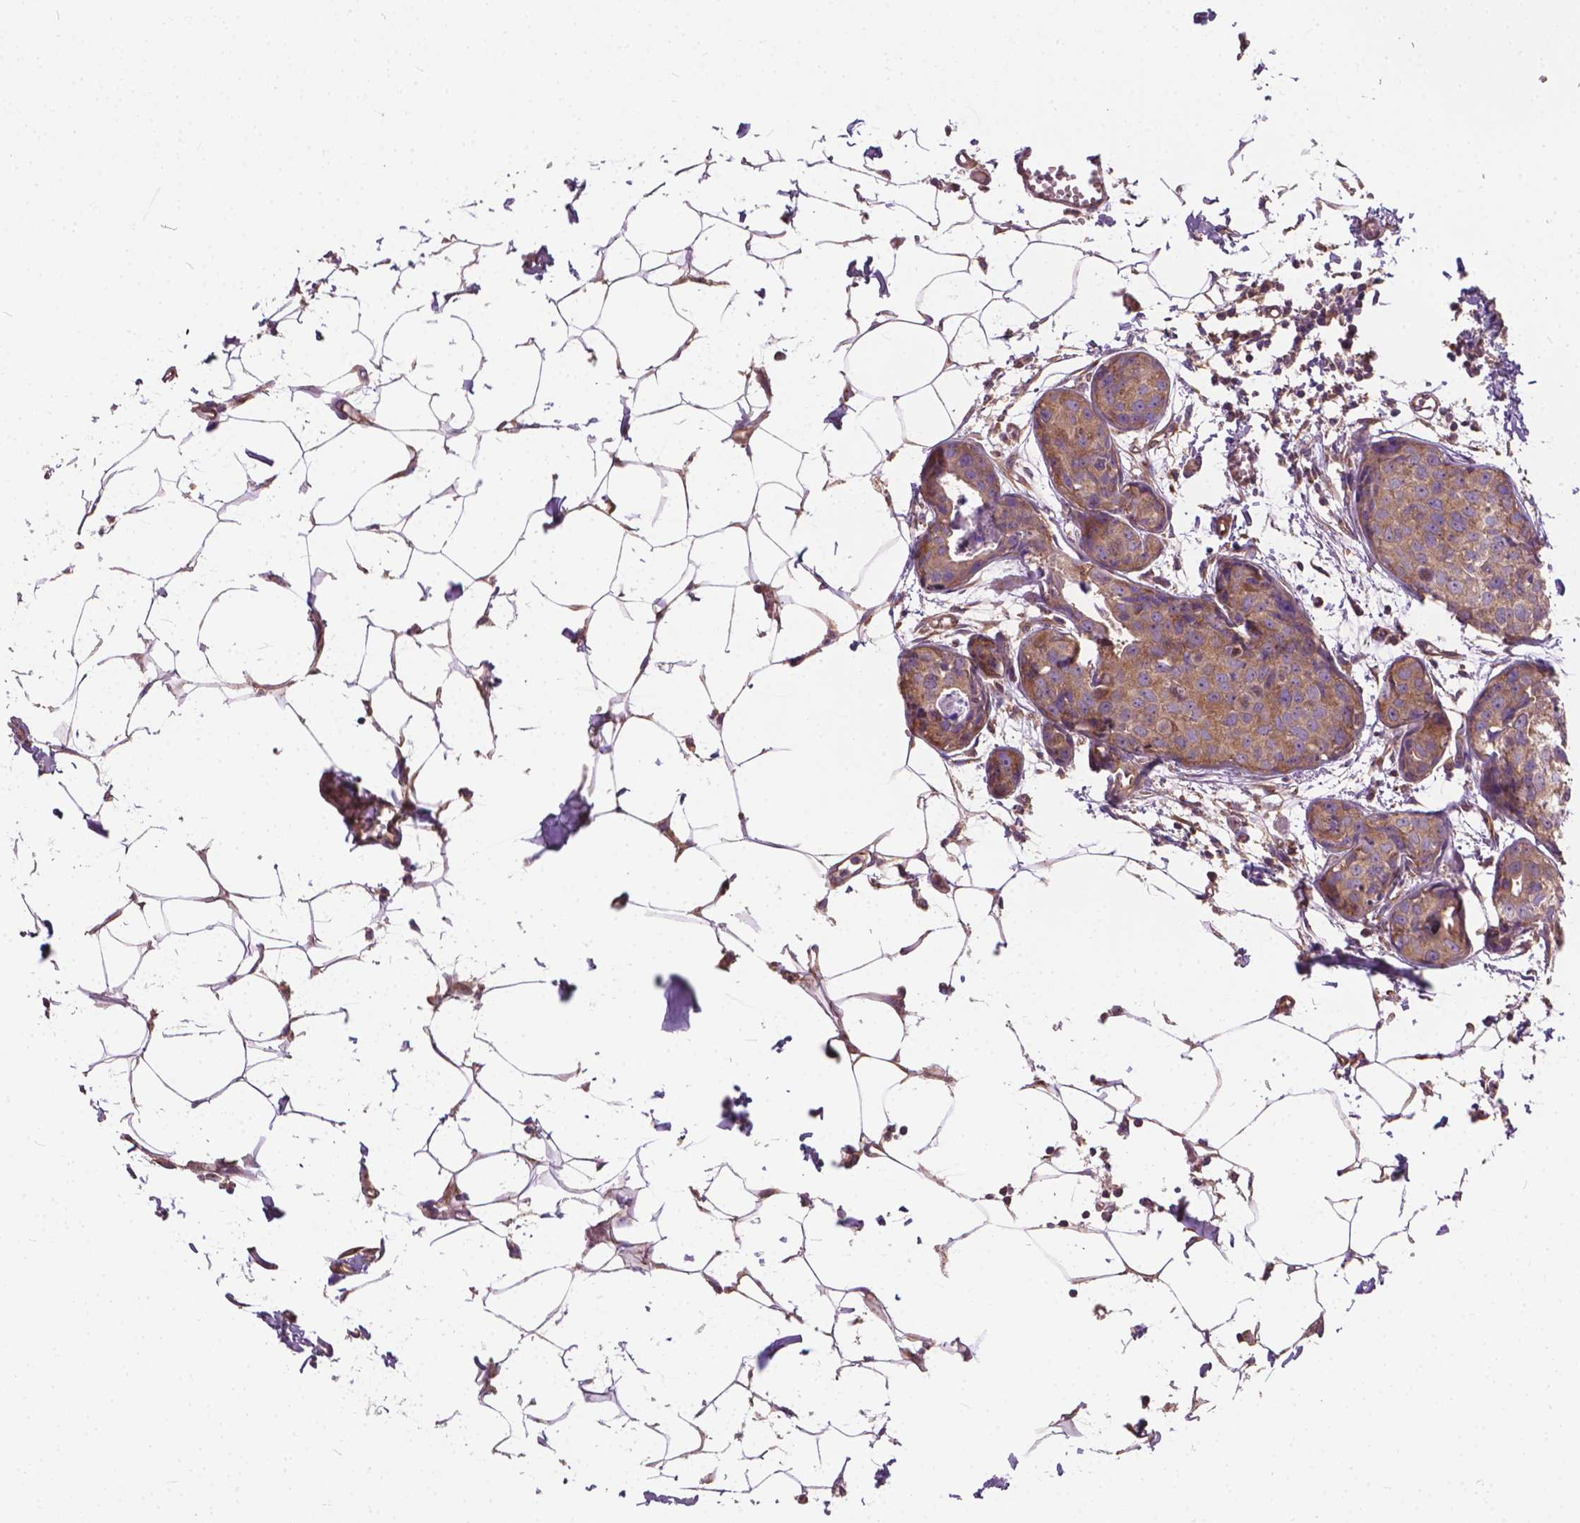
{"staining": {"intensity": "weak", "quantity": ">75%", "location": "cytoplasmic/membranous"}, "tissue": "breast cancer", "cell_type": "Tumor cells", "image_type": "cancer", "snomed": [{"axis": "morphology", "description": "Duct carcinoma"}, {"axis": "topography", "description": "Breast"}], "caption": "About >75% of tumor cells in breast invasive ductal carcinoma demonstrate weak cytoplasmic/membranous protein expression as visualized by brown immunohistochemical staining.", "gene": "MZT1", "patient": {"sex": "female", "age": 38}}